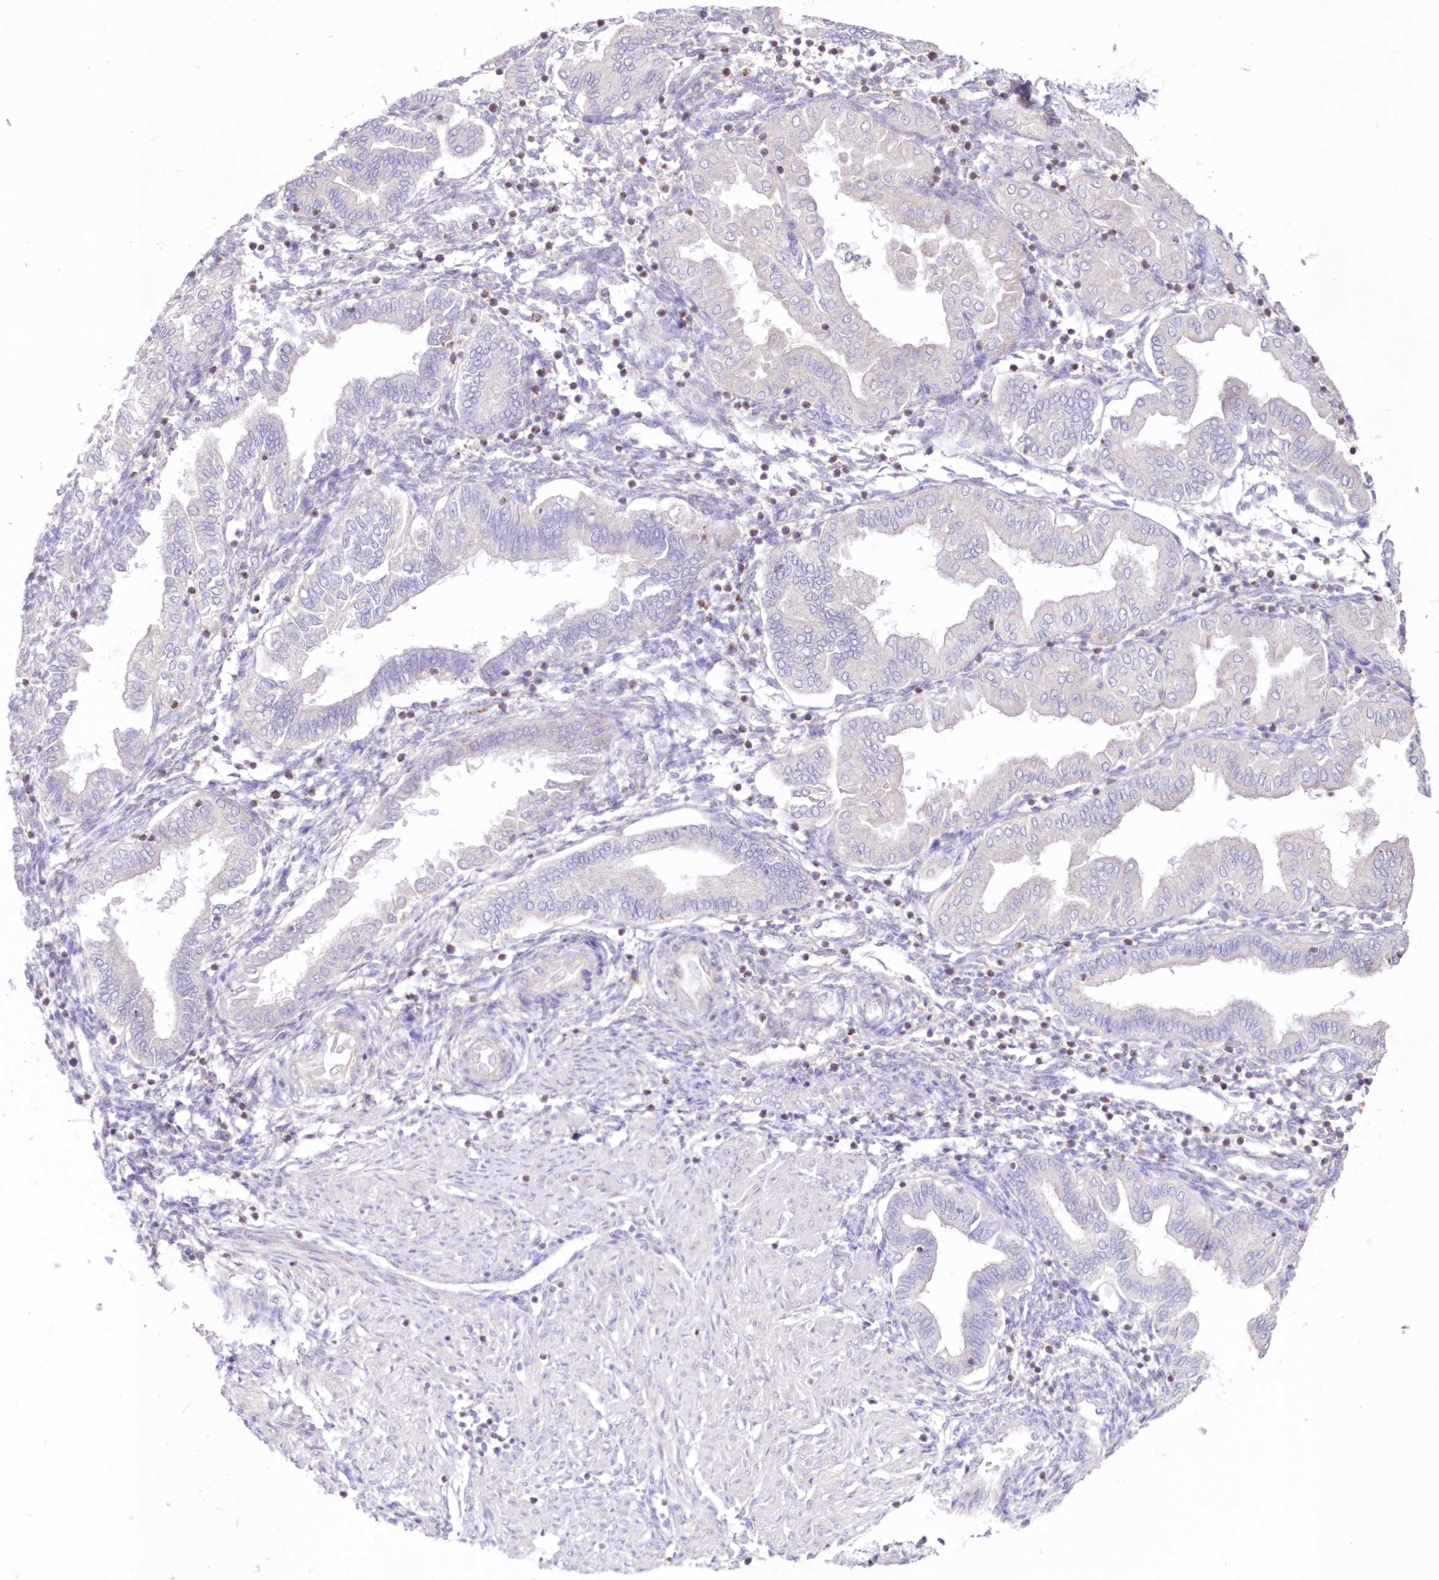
{"staining": {"intensity": "negative", "quantity": "none", "location": "none"}, "tissue": "endometrium", "cell_type": "Cells in endometrial stroma", "image_type": "normal", "snomed": [{"axis": "morphology", "description": "Normal tissue, NOS"}, {"axis": "topography", "description": "Endometrium"}], "caption": "IHC histopathology image of normal endometrium stained for a protein (brown), which displays no staining in cells in endometrial stroma.", "gene": "NEU4", "patient": {"sex": "female", "age": 53}}